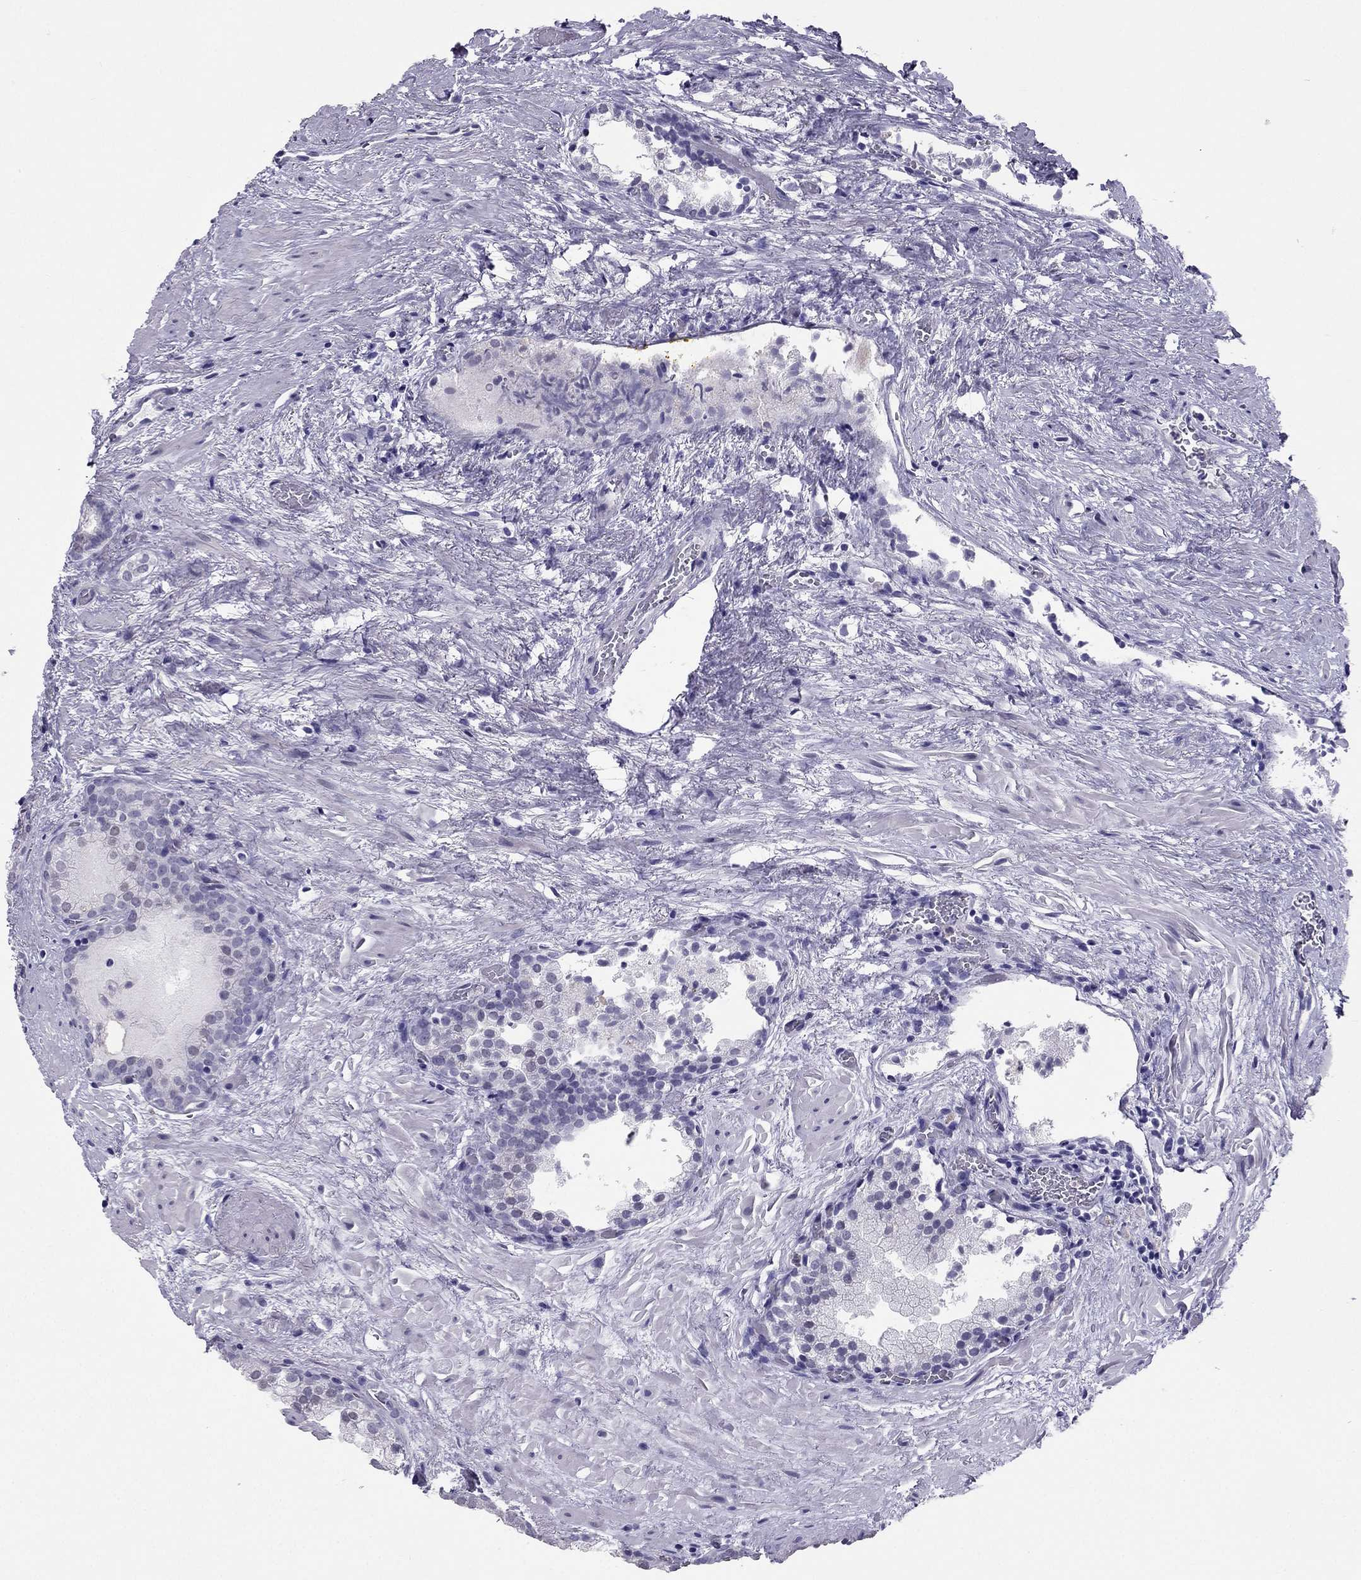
{"staining": {"intensity": "negative", "quantity": "none", "location": "none"}, "tissue": "prostate cancer", "cell_type": "Tumor cells", "image_type": "cancer", "snomed": [{"axis": "morphology", "description": "Adenocarcinoma, NOS"}, {"axis": "topography", "description": "Prostate"}], "caption": "Immunohistochemical staining of adenocarcinoma (prostate) reveals no significant expression in tumor cells. The staining is performed using DAB brown chromogen with nuclei counter-stained in using hematoxylin.", "gene": "CROCC2", "patient": {"sex": "male", "age": 66}}